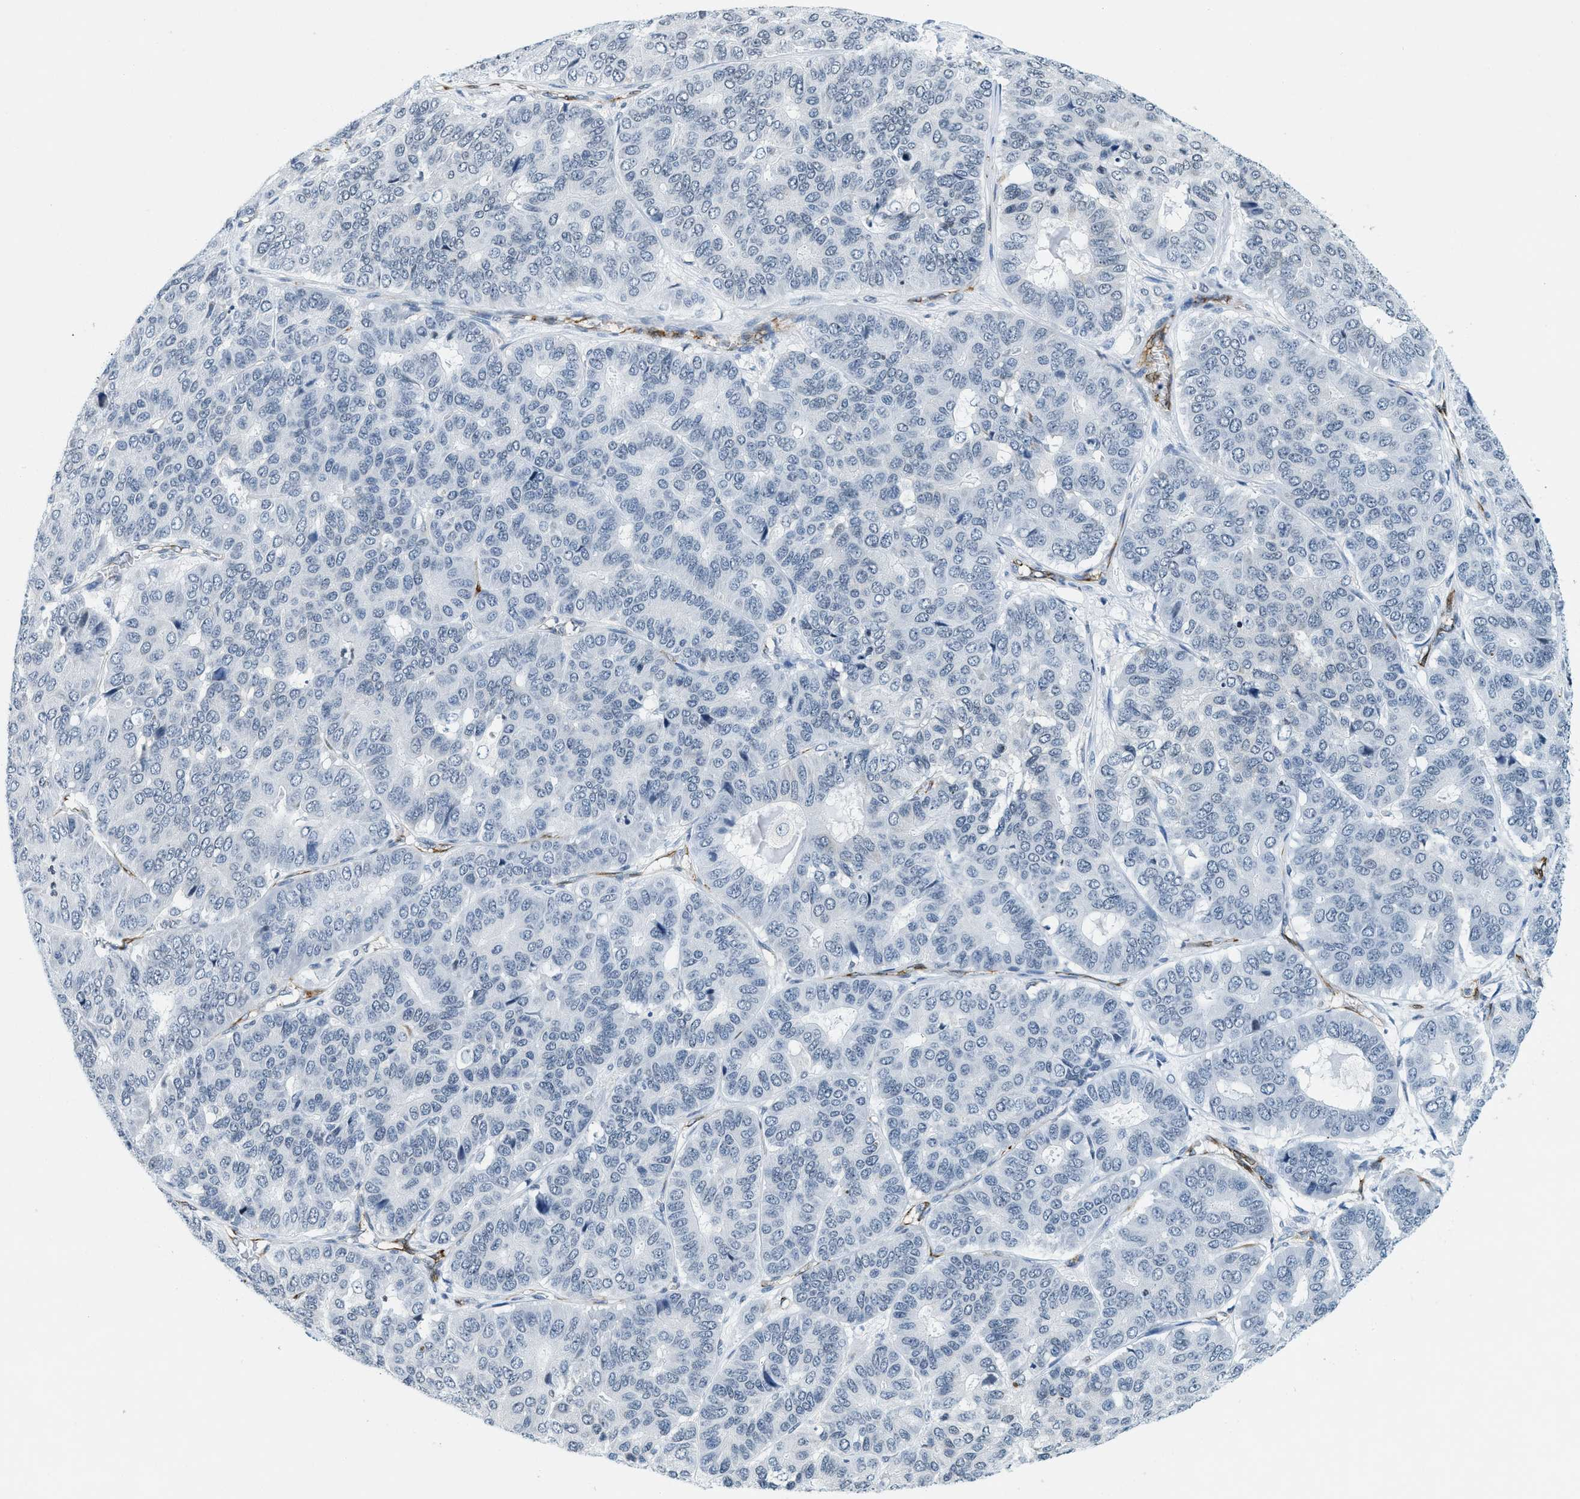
{"staining": {"intensity": "negative", "quantity": "none", "location": "none"}, "tissue": "pancreatic cancer", "cell_type": "Tumor cells", "image_type": "cancer", "snomed": [{"axis": "morphology", "description": "Adenocarcinoma, NOS"}, {"axis": "topography", "description": "Pancreas"}], "caption": "This is an IHC histopathology image of human pancreatic cancer (adenocarcinoma). There is no staining in tumor cells.", "gene": "UVRAG", "patient": {"sex": "male", "age": 50}}